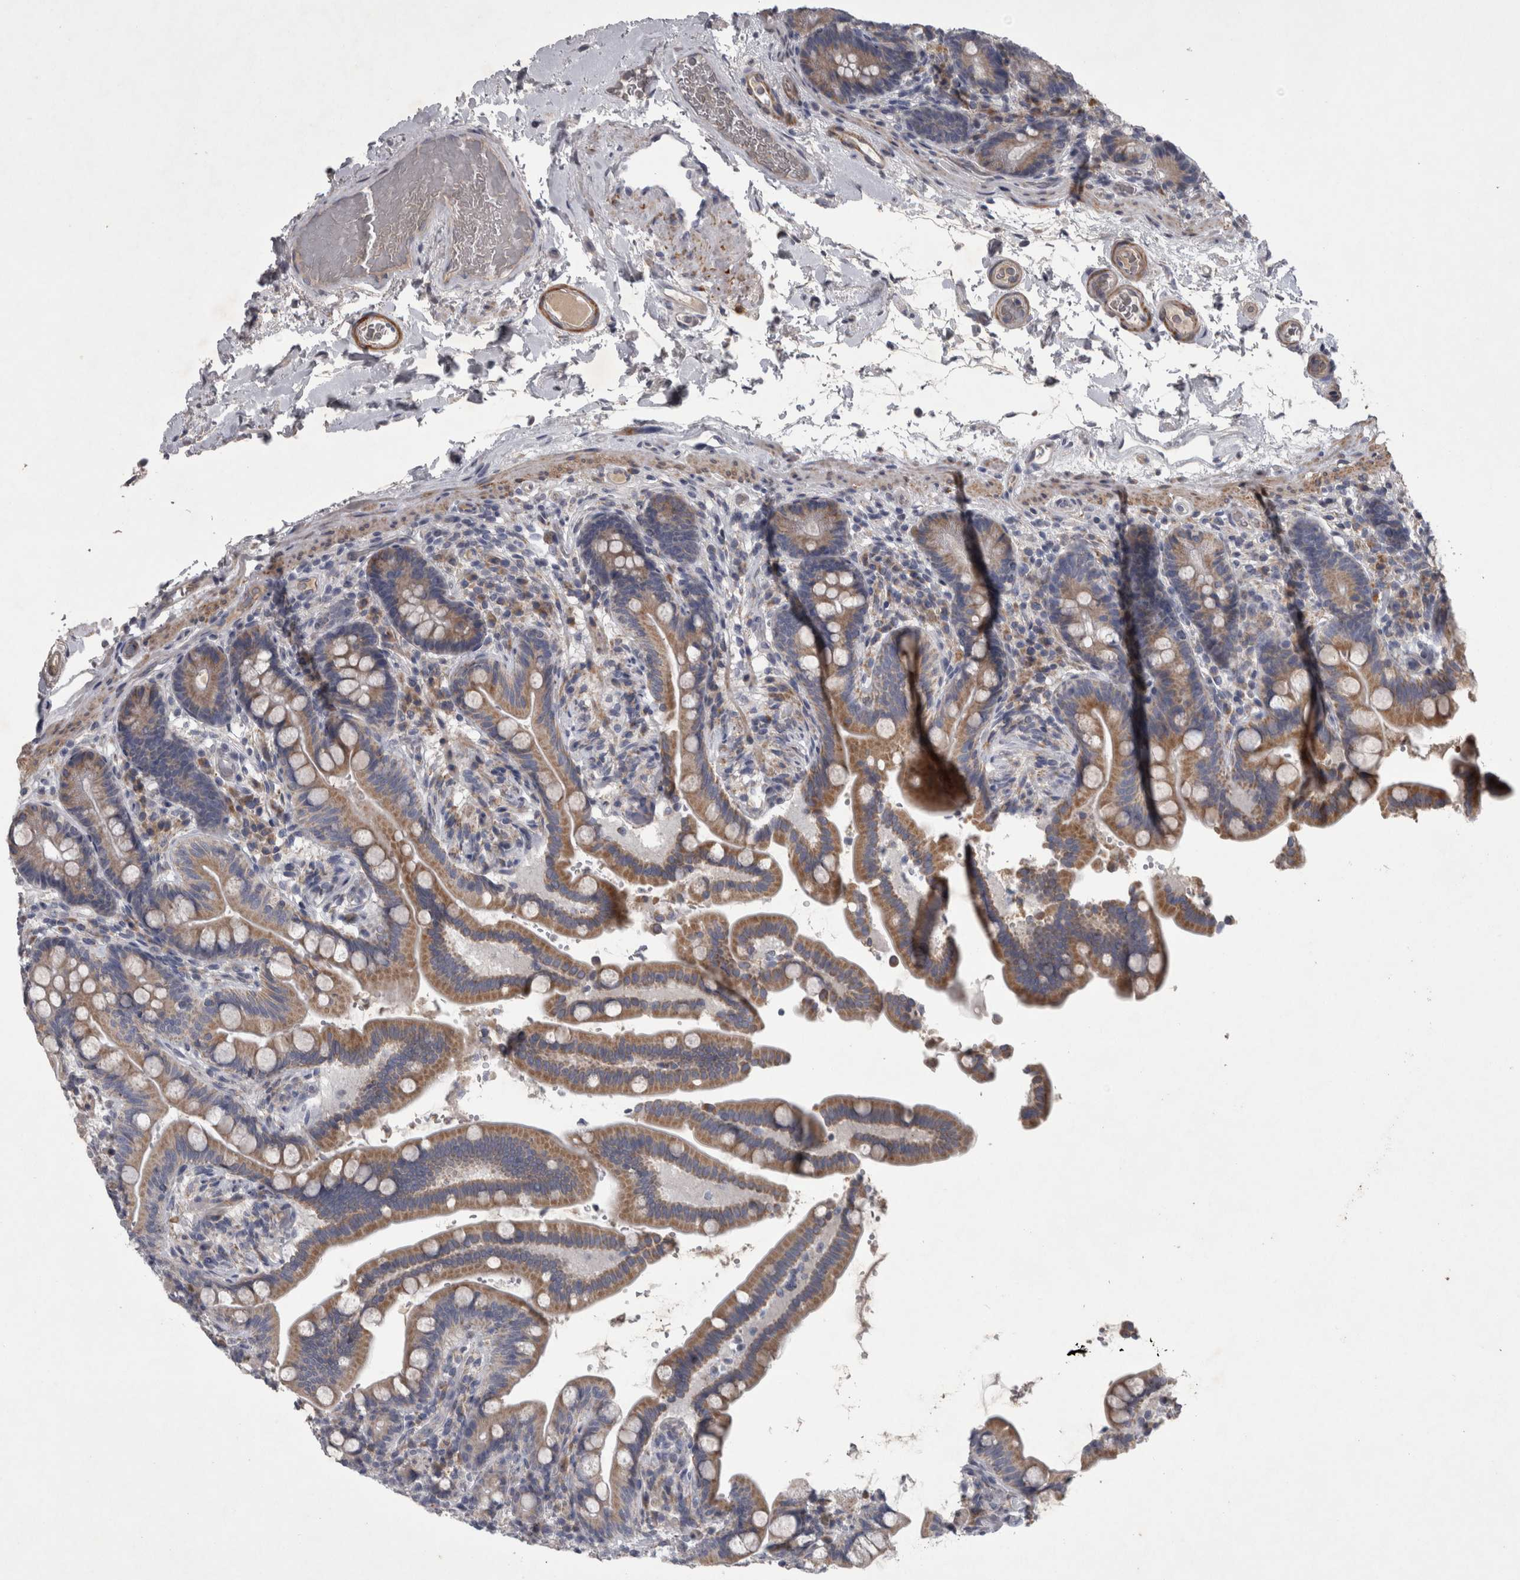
{"staining": {"intensity": "moderate", "quantity": ">75%", "location": "cytoplasmic/membranous"}, "tissue": "colon", "cell_type": "Endothelial cells", "image_type": "normal", "snomed": [{"axis": "morphology", "description": "Normal tissue, NOS"}, {"axis": "topography", "description": "Smooth muscle"}, {"axis": "topography", "description": "Colon"}], "caption": "Protein staining of unremarkable colon shows moderate cytoplasmic/membranous expression in approximately >75% of endothelial cells. Nuclei are stained in blue.", "gene": "DBT", "patient": {"sex": "male", "age": 73}}